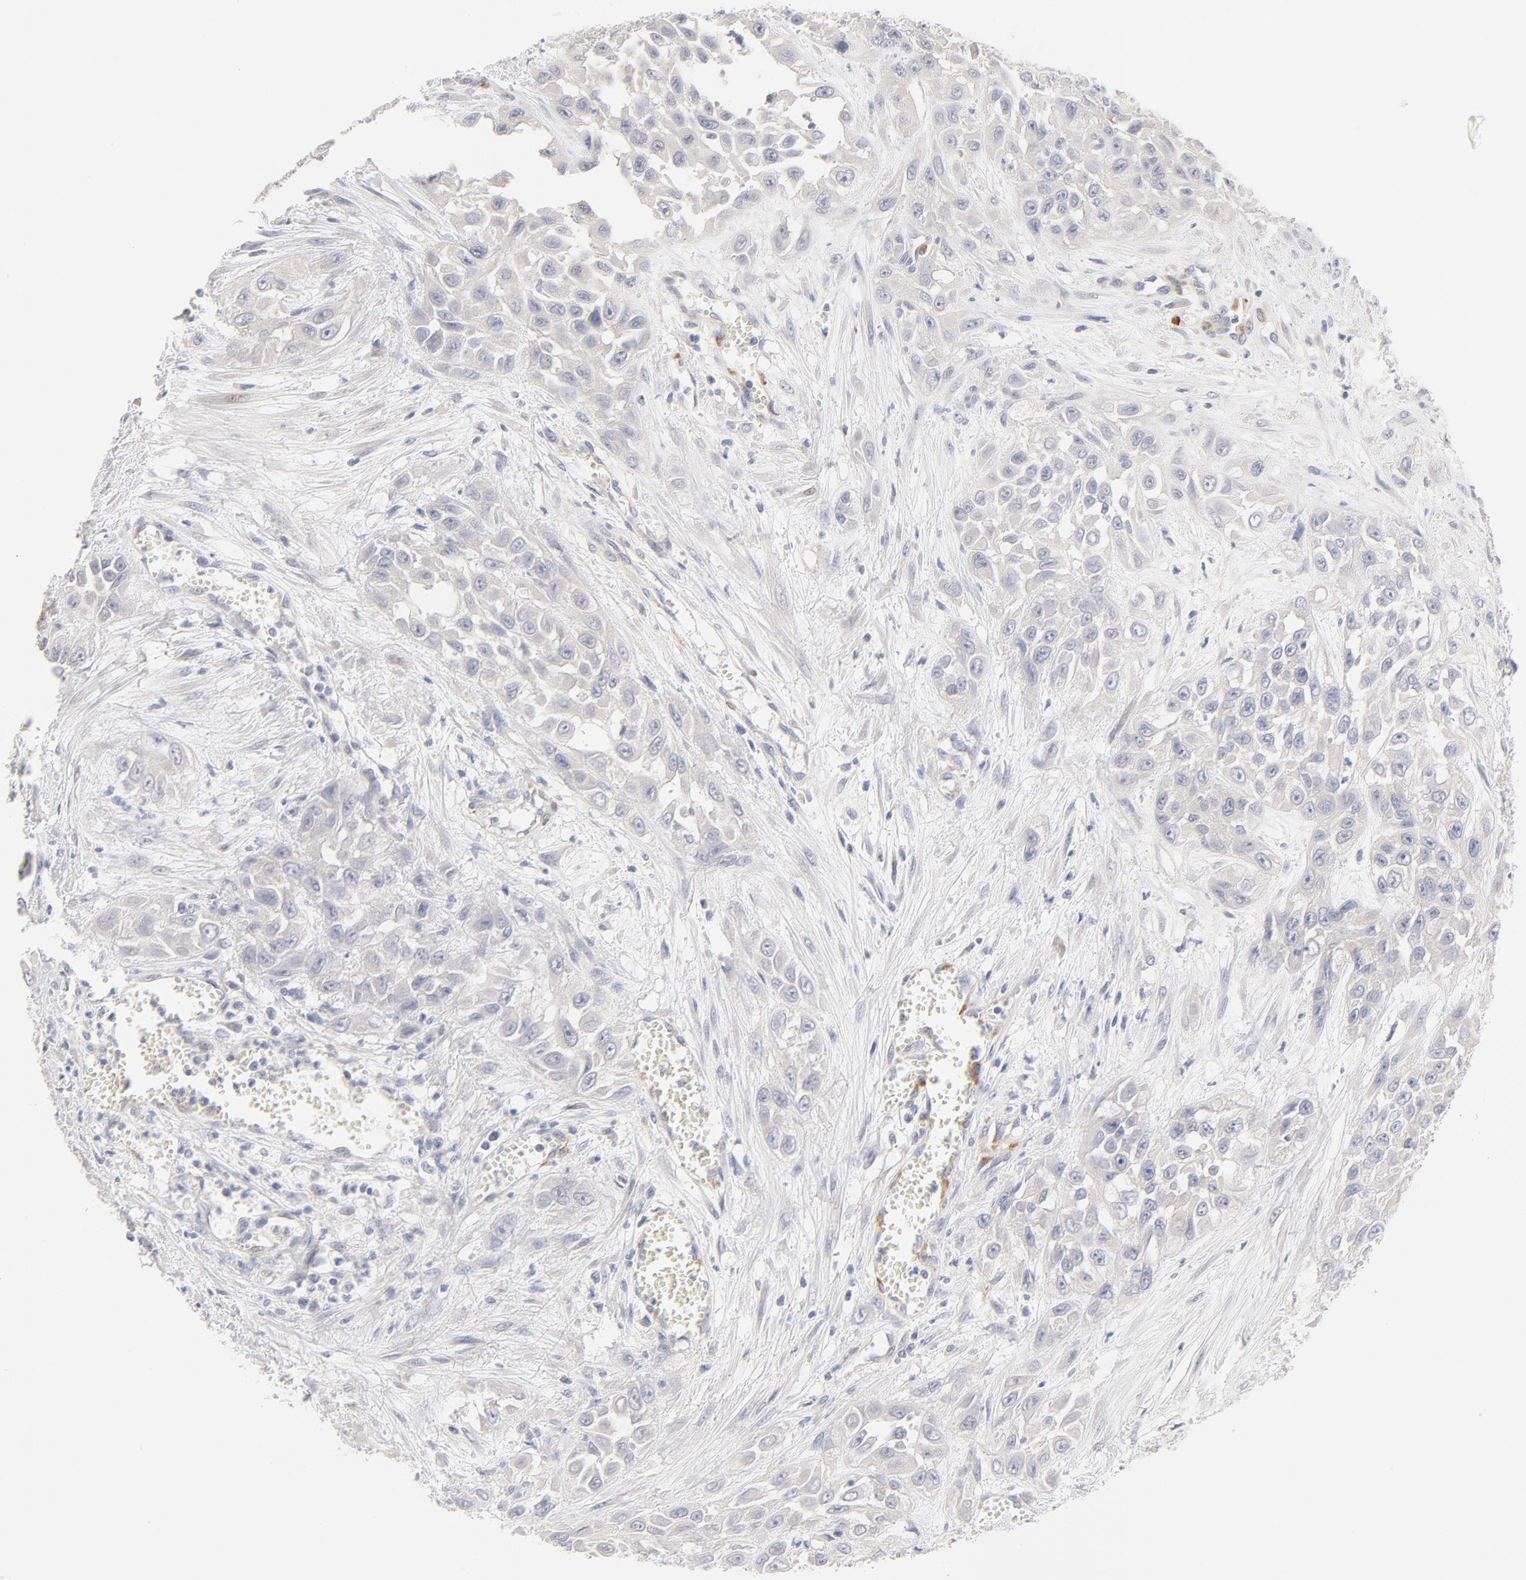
{"staining": {"intensity": "negative", "quantity": "none", "location": "none"}, "tissue": "urothelial cancer", "cell_type": "Tumor cells", "image_type": "cancer", "snomed": [{"axis": "morphology", "description": "Urothelial carcinoma, High grade"}, {"axis": "topography", "description": "Urinary bladder"}], "caption": "IHC photomicrograph of human urothelial carcinoma (high-grade) stained for a protein (brown), which demonstrates no positivity in tumor cells. The staining is performed using DAB (3,3'-diaminobenzidine) brown chromogen with nuclei counter-stained in using hematoxylin.", "gene": "NKX2-2", "patient": {"sex": "male", "age": 57}}